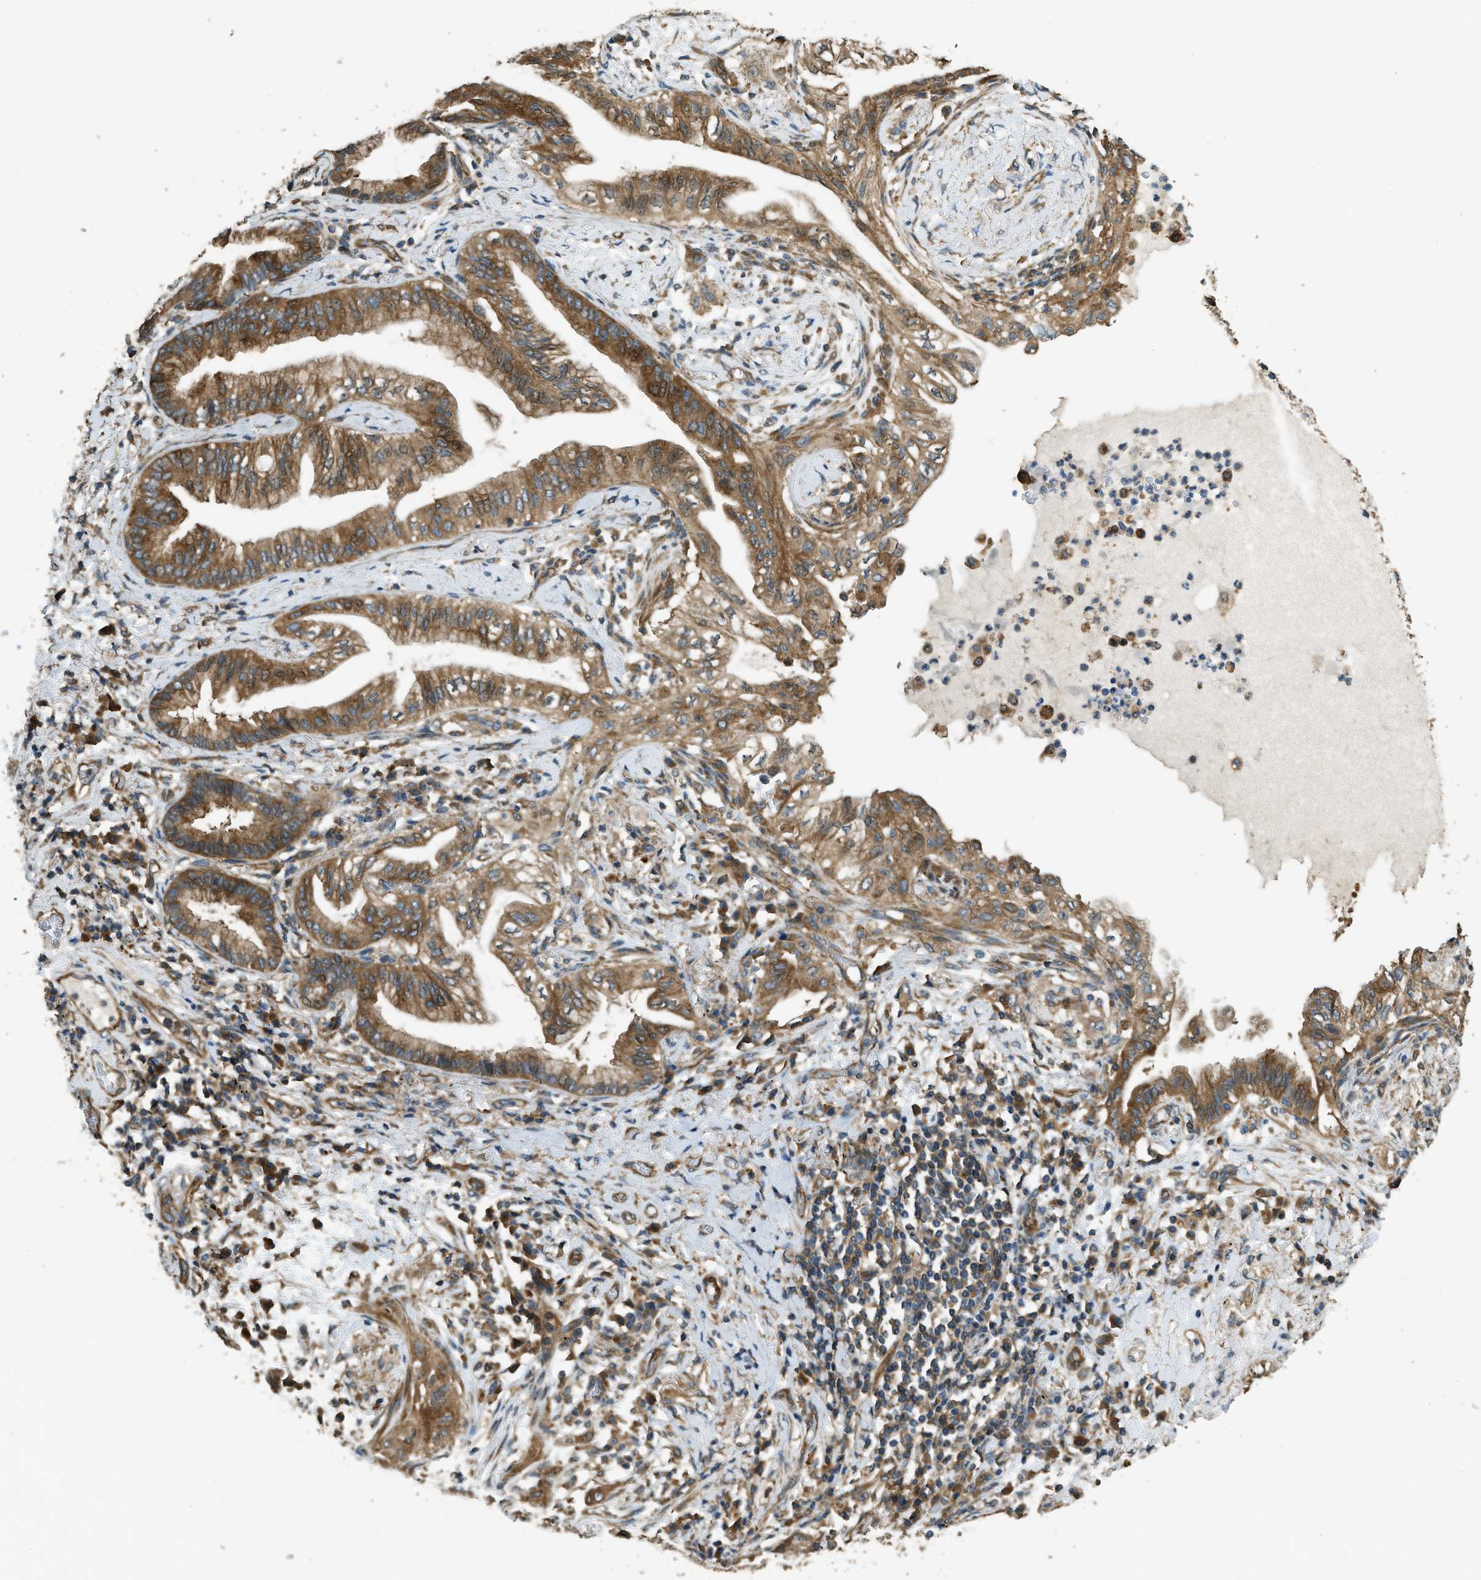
{"staining": {"intensity": "moderate", "quantity": ">75%", "location": "cytoplasmic/membranous"}, "tissue": "lung cancer", "cell_type": "Tumor cells", "image_type": "cancer", "snomed": [{"axis": "morphology", "description": "Normal tissue, NOS"}, {"axis": "morphology", "description": "Adenocarcinoma, NOS"}, {"axis": "topography", "description": "Bronchus"}, {"axis": "topography", "description": "Lung"}], "caption": "Immunohistochemistry (IHC) of adenocarcinoma (lung) shows medium levels of moderate cytoplasmic/membranous expression in about >75% of tumor cells.", "gene": "MARS1", "patient": {"sex": "female", "age": 70}}